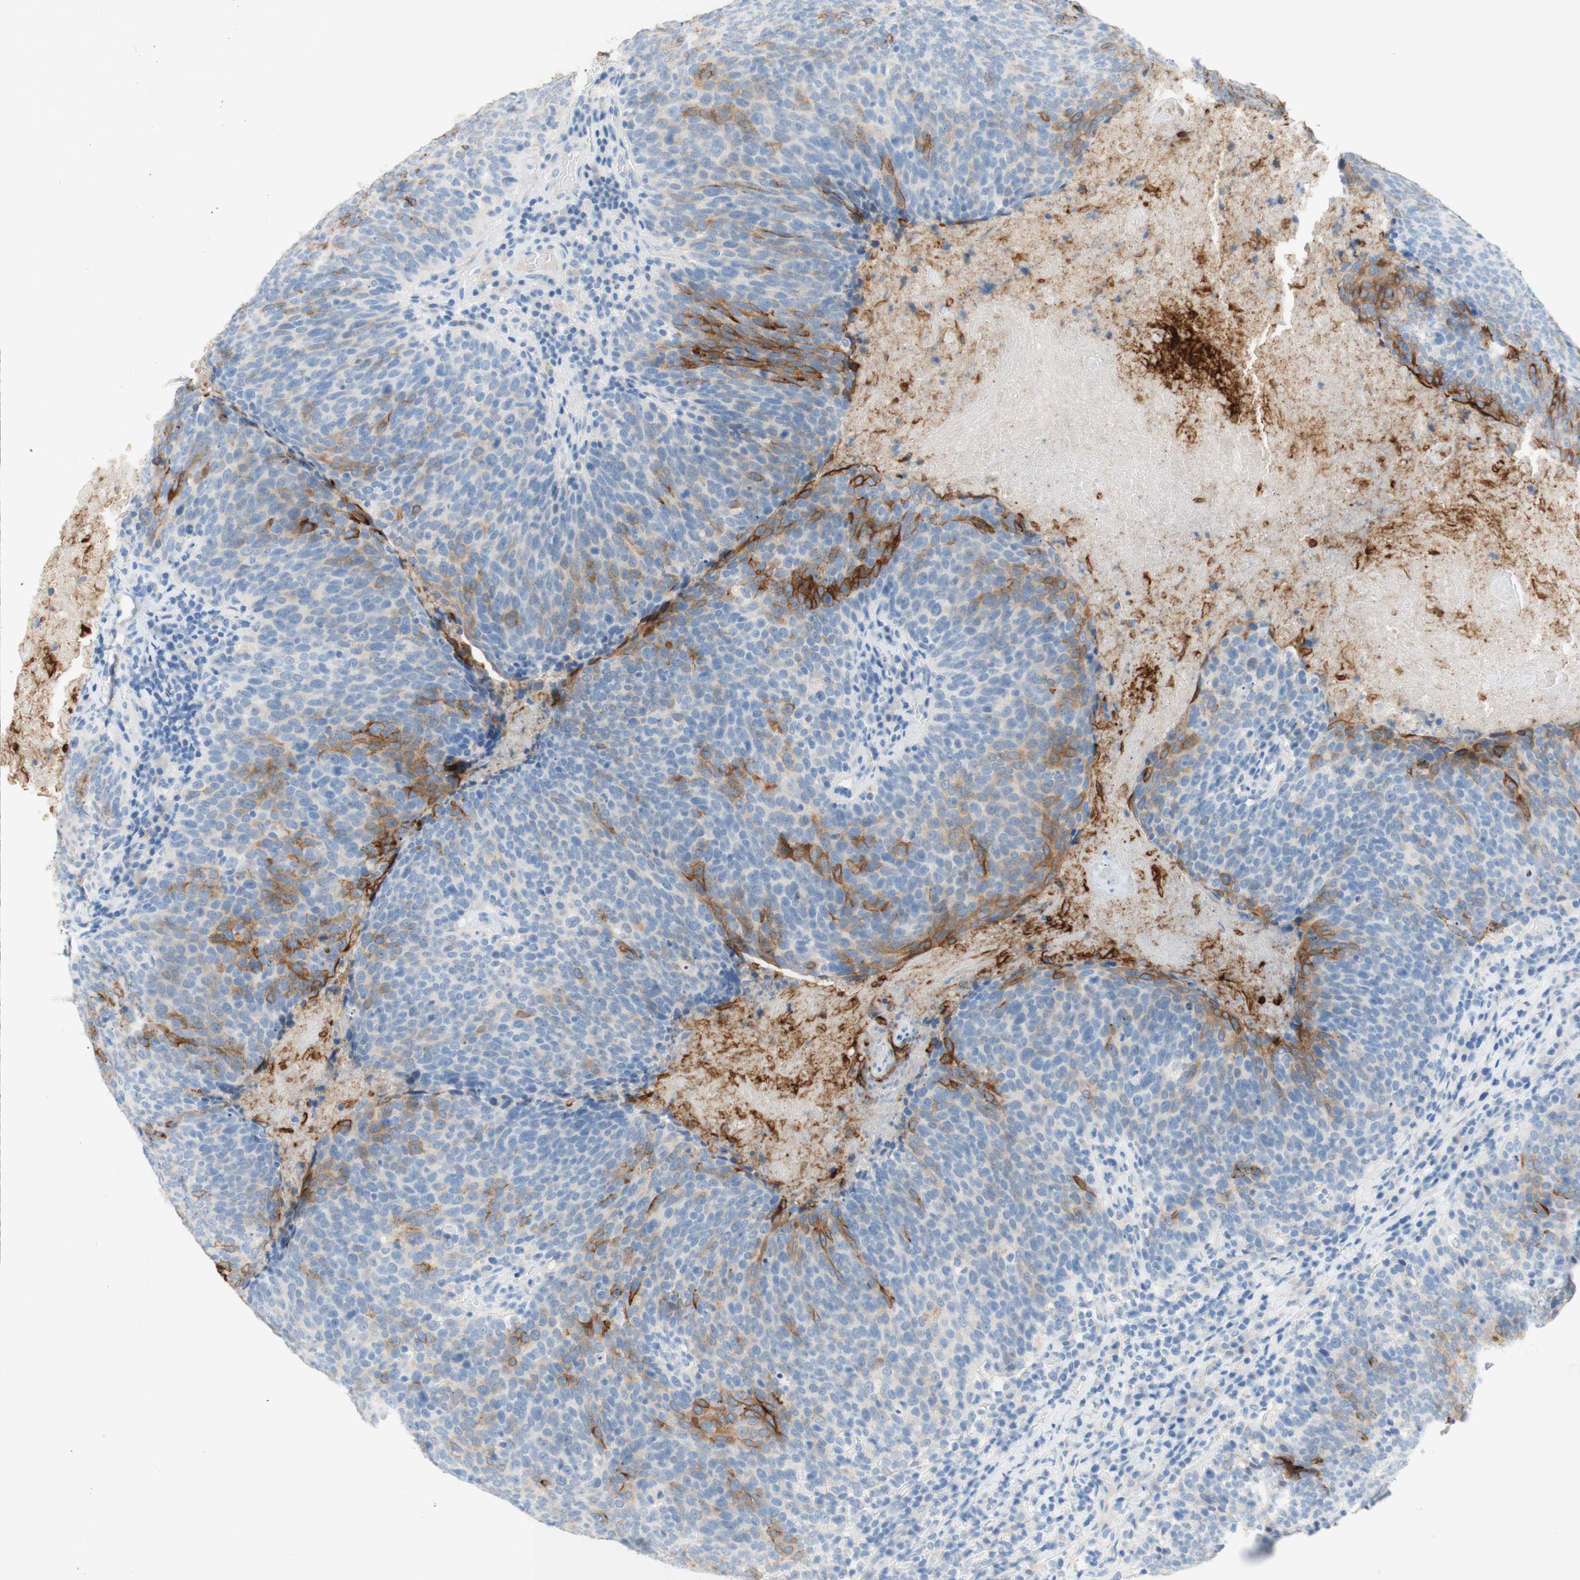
{"staining": {"intensity": "moderate", "quantity": "<25%", "location": "cytoplasmic/membranous"}, "tissue": "head and neck cancer", "cell_type": "Tumor cells", "image_type": "cancer", "snomed": [{"axis": "morphology", "description": "Squamous cell carcinoma, NOS"}, {"axis": "morphology", "description": "Squamous cell carcinoma, metastatic, NOS"}, {"axis": "topography", "description": "Lymph node"}, {"axis": "topography", "description": "Head-Neck"}], "caption": "Human head and neck squamous cell carcinoma stained with a brown dye reveals moderate cytoplasmic/membranous positive staining in approximately <25% of tumor cells.", "gene": "POLR2J3", "patient": {"sex": "male", "age": 62}}